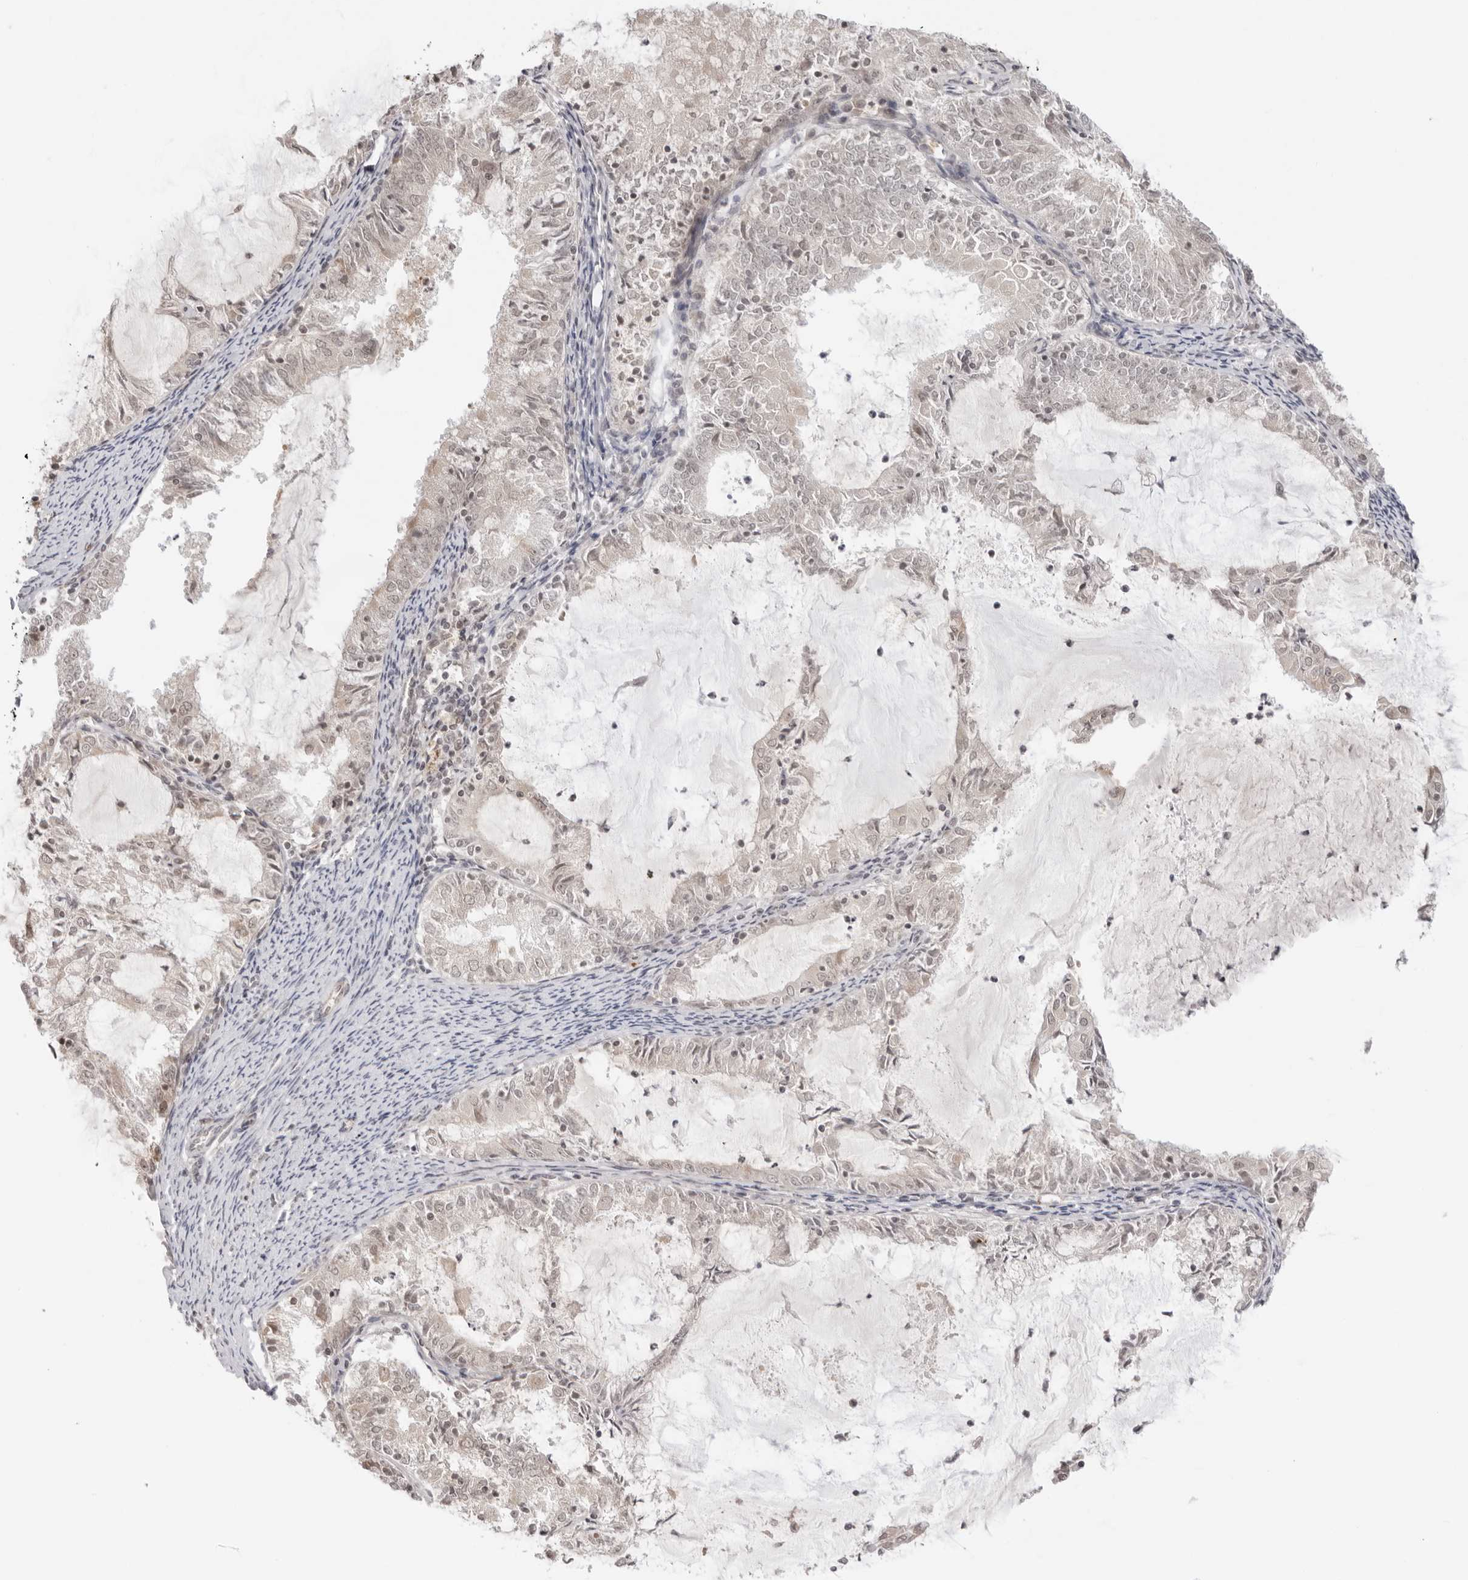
{"staining": {"intensity": "weak", "quantity": "<25%", "location": "nuclear"}, "tissue": "endometrial cancer", "cell_type": "Tumor cells", "image_type": "cancer", "snomed": [{"axis": "morphology", "description": "Adenocarcinoma, NOS"}, {"axis": "topography", "description": "Endometrium"}], "caption": "High power microscopy photomicrograph of an IHC histopathology image of endometrial adenocarcinoma, revealing no significant expression in tumor cells.", "gene": "PRRC2C", "patient": {"sex": "female", "age": 57}}